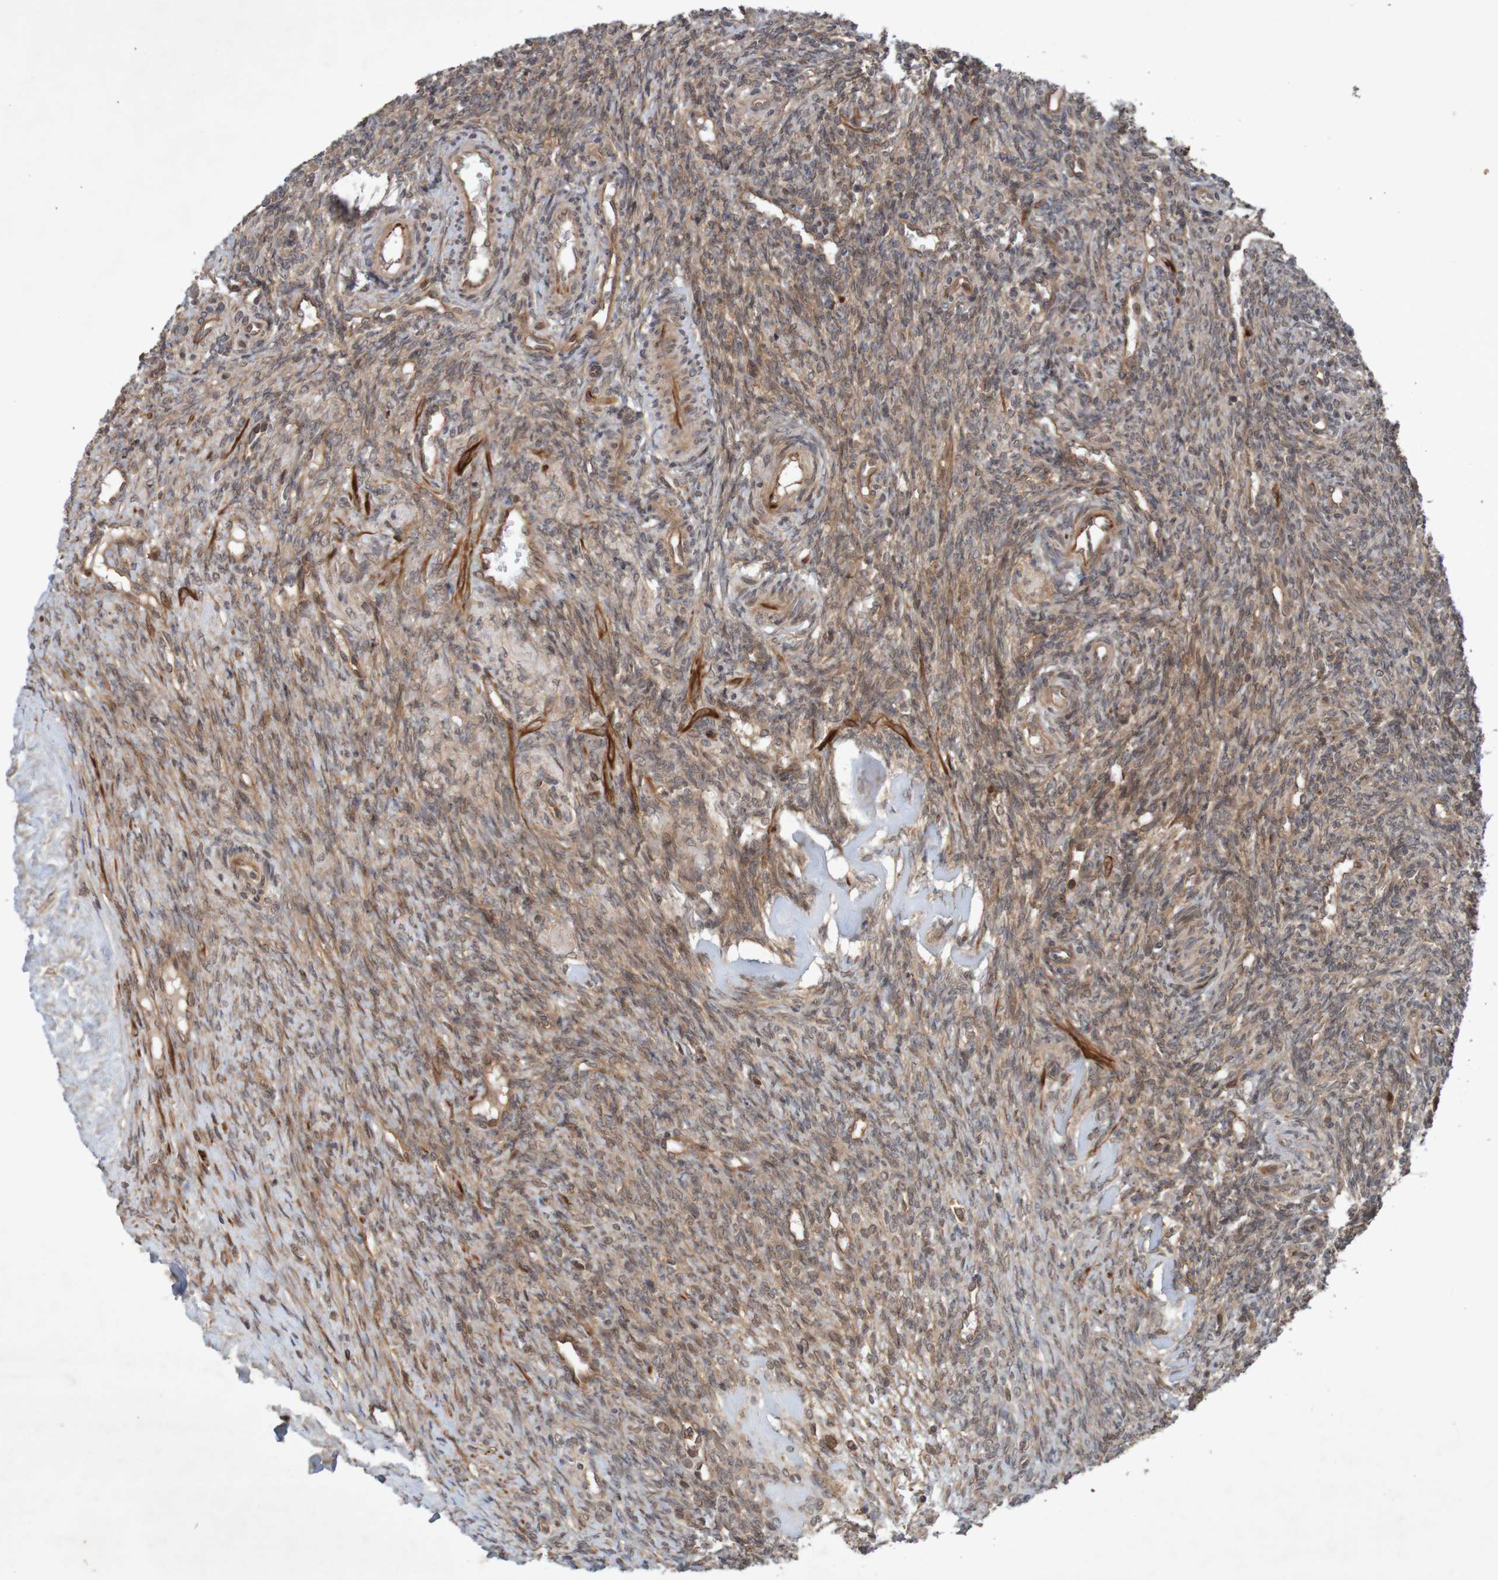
{"staining": {"intensity": "moderate", "quantity": ">75%", "location": "cytoplasmic/membranous"}, "tissue": "ovary", "cell_type": "Ovarian stroma cells", "image_type": "normal", "snomed": [{"axis": "morphology", "description": "Normal tissue, NOS"}, {"axis": "topography", "description": "Ovary"}], "caption": "Ovarian stroma cells reveal medium levels of moderate cytoplasmic/membranous staining in about >75% of cells in benign human ovary.", "gene": "ARHGEF11", "patient": {"sex": "female", "age": 41}}